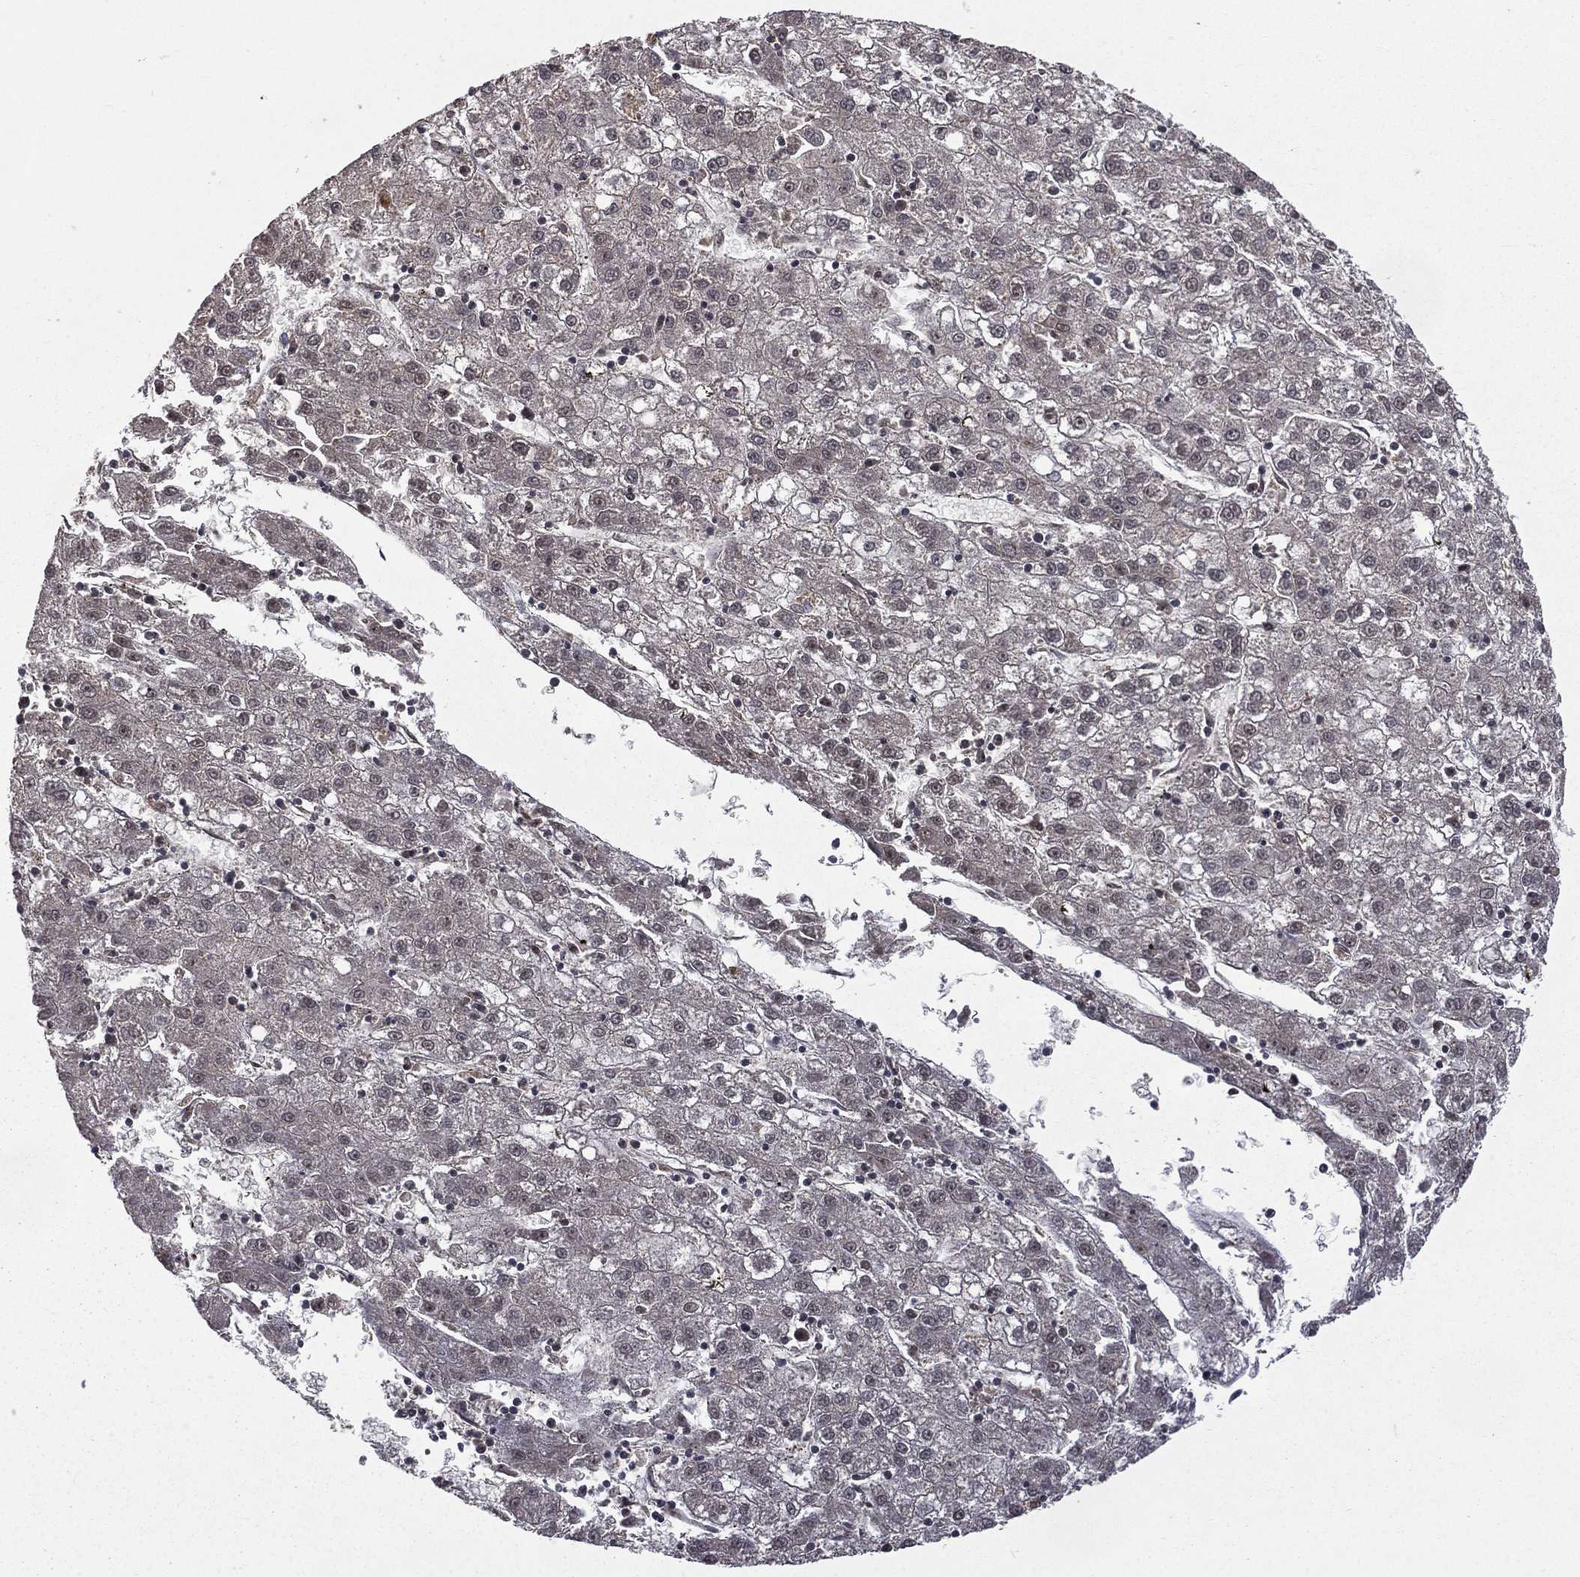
{"staining": {"intensity": "negative", "quantity": "none", "location": "none"}, "tissue": "liver cancer", "cell_type": "Tumor cells", "image_type": "cancer", "snomed": [{"axis": "morphology", "description": "Carcinoma, Hepatocellular, NOS"}, {"axis": "topography", "description": "Liver"}], "caption": "DAB (3,3'-diaminobenzidine) immunohistochemical staining of liver cancer exhibits no significant staining in tumor cells. (DAB IHC visualized using brightfield microscopy, high magnification).", "gene": "JMJD6", "patient": {"sex": "male", "age": 72}}